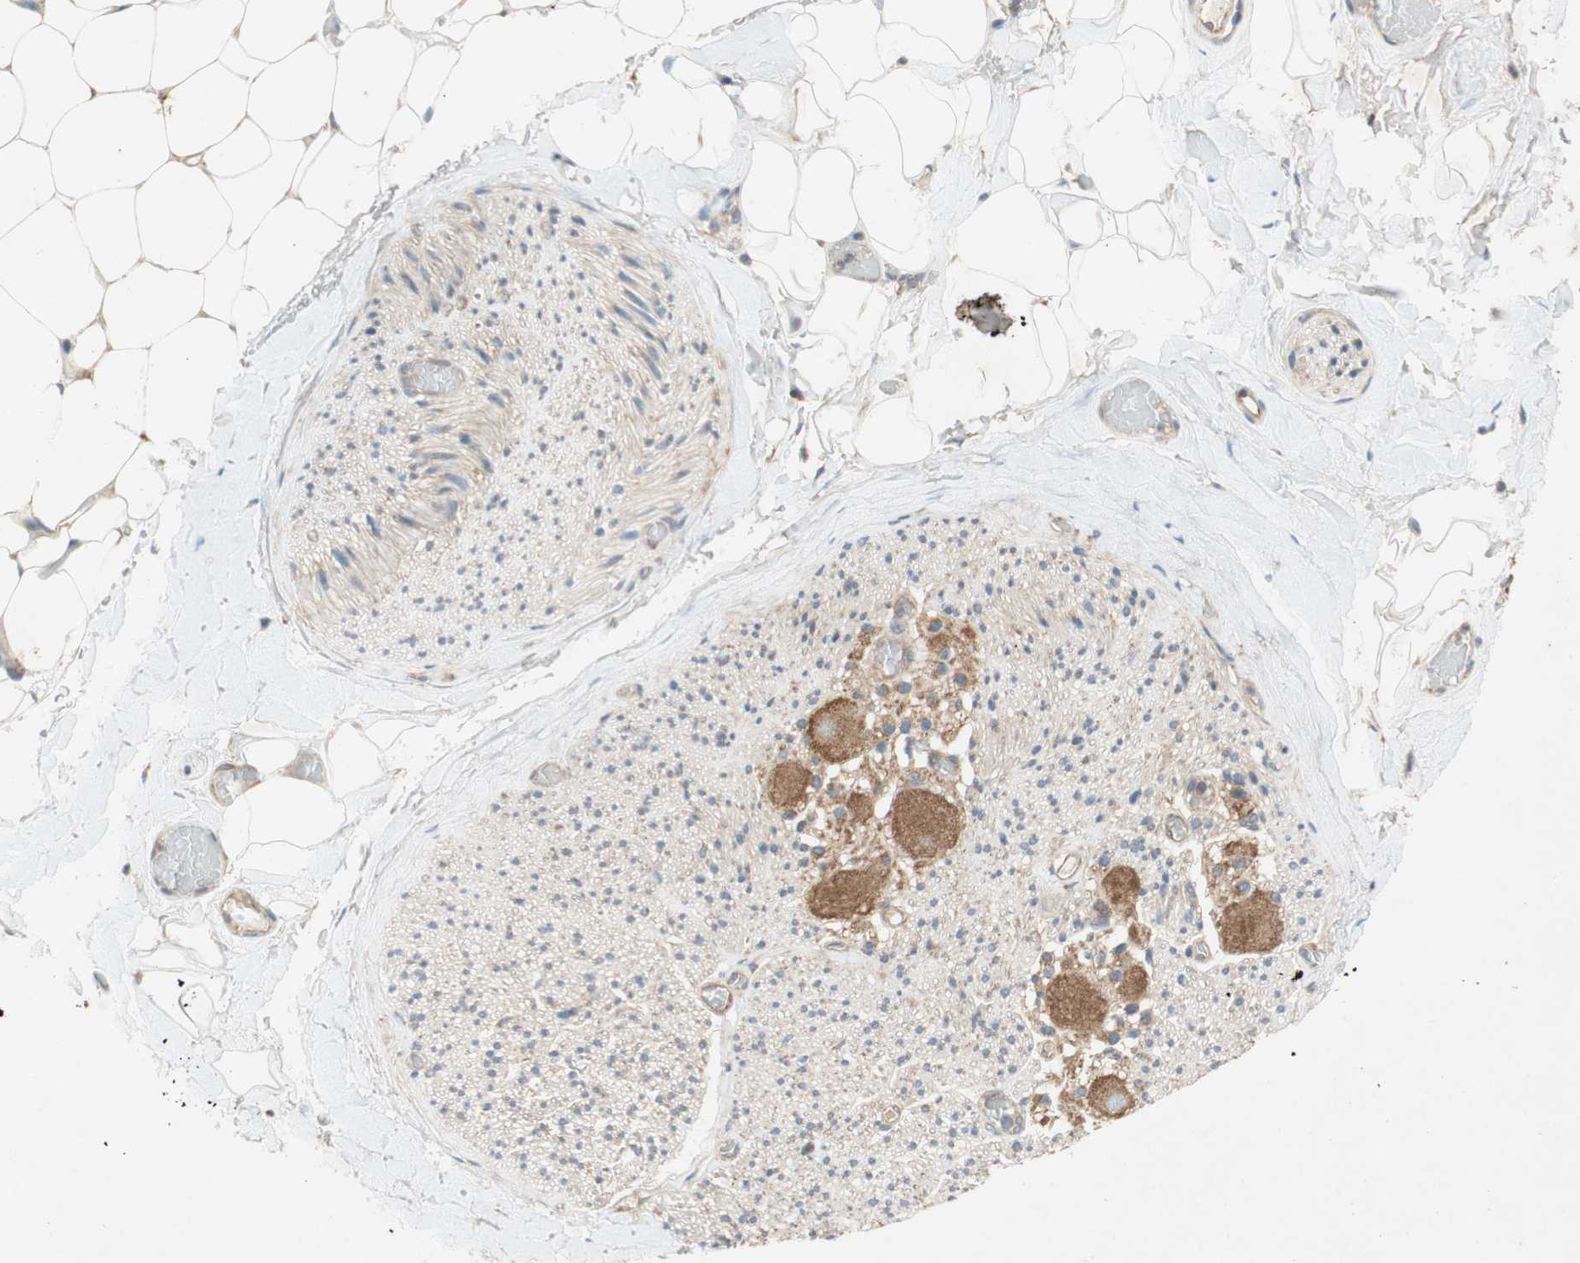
{"staining": {"intensity": "weak", "quantity": "25%-75%", "location": "cytoplasmic/membranous"}, "tissue": "adipose tissue", "cell_type": "Adipocytes", "image_type": "normal", "snomed": [{"axis": "morphology", "description": "Normal tissue, NOS"}, {"axis": "topography", "description": "Peripheral nerve tissue"}], "caption": "Immunohistochemical staining of unremarkable human adipose tissue demonstrates weak cytoplasmic/membranous protein expression in about 25%-75% of adipocytes. The protein is shown in brown color, while the nuclei are stained blue.", "gene": "SOCS2", "patient": {"sex": "male", "age": 70}}